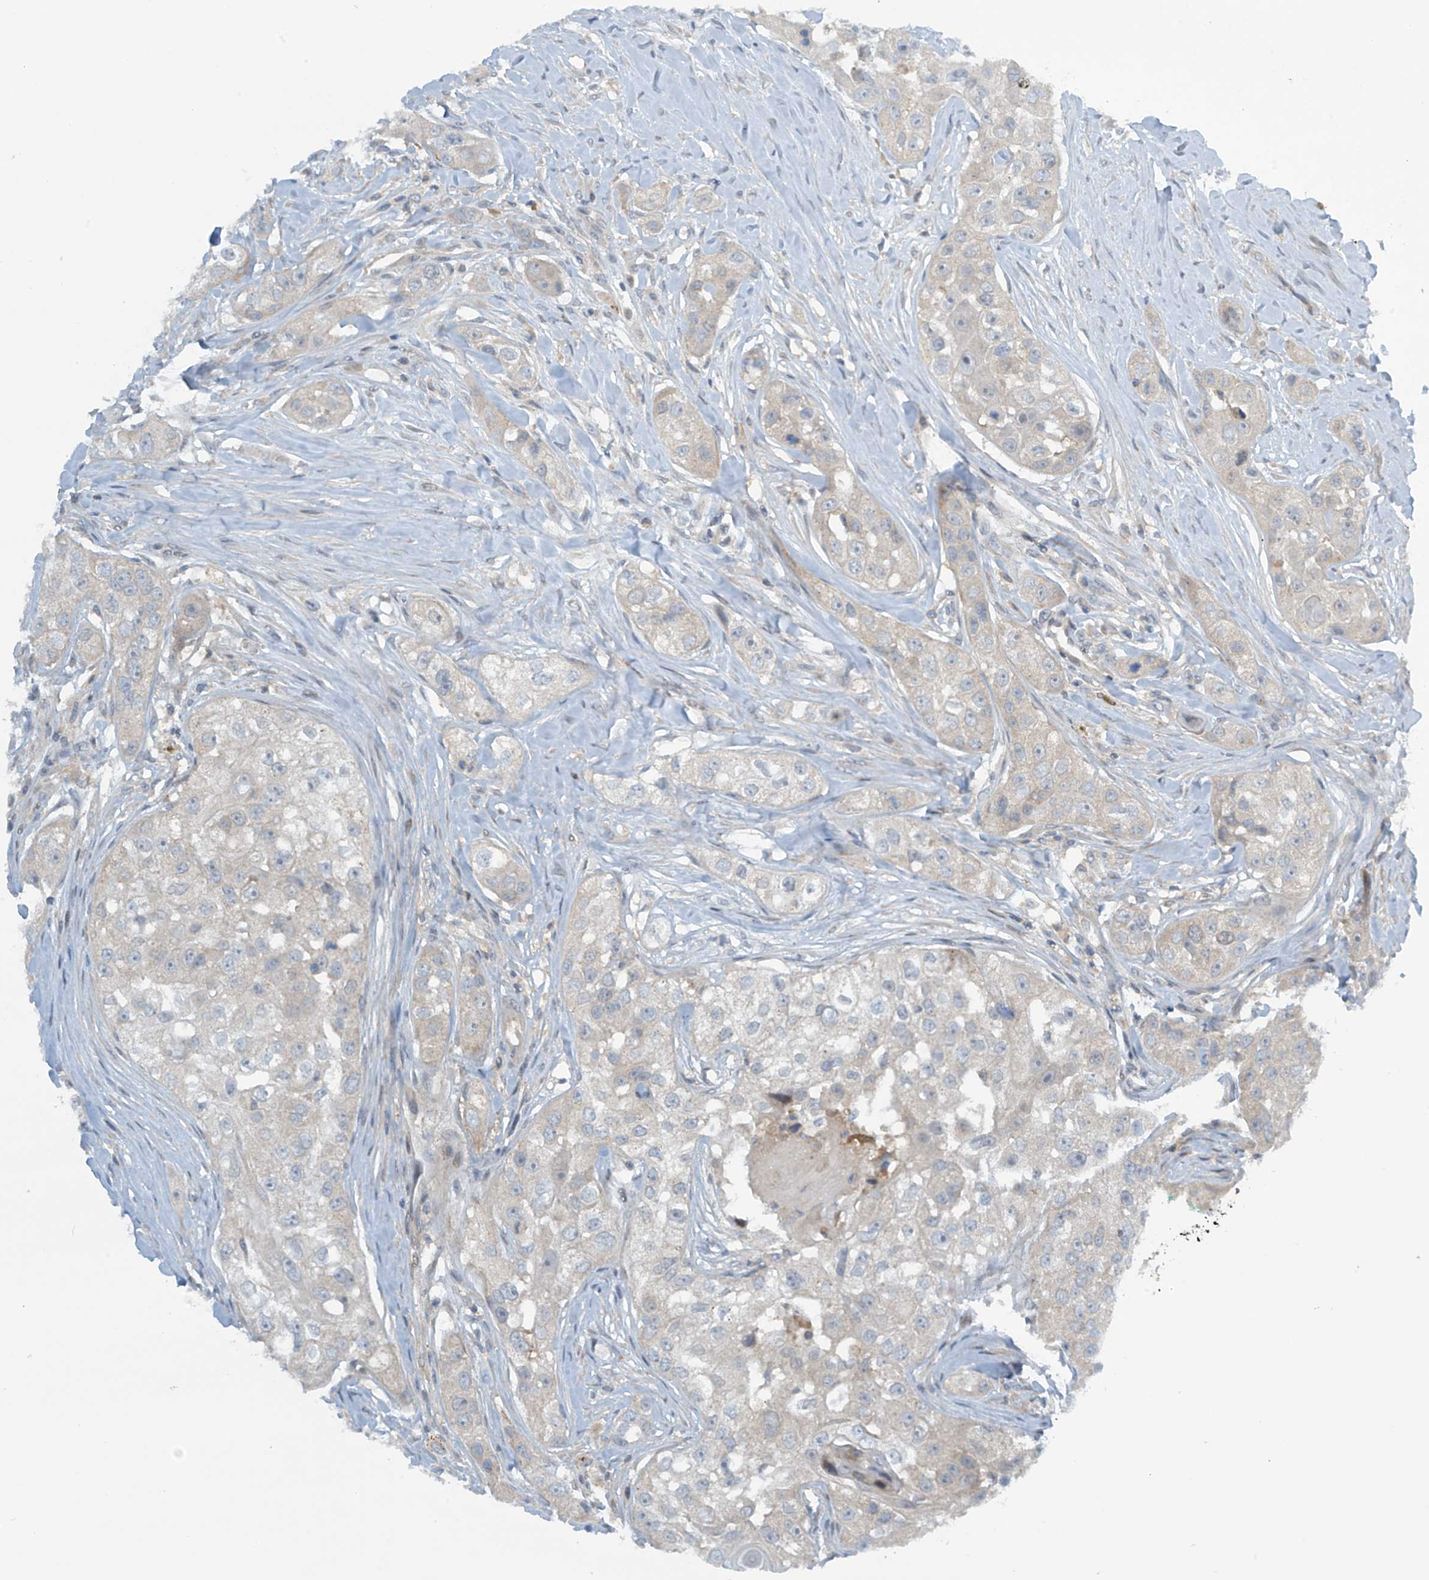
{"staining": {"intensity": "negative", "quantity": "none", "location": "none"}, "tissue": "head and neck cancer", "cell_type": "Tumor cells", "image_type": "cancer", "snomed": [{"axis": "morphology", "description": "Normal tissue, NOS"}, {"axis": "morphology", "description": "Squamous cell carcinoma, NOS"}, {"axis": "topography", "description": "Skeletal muscle"}, {"axis": "topography", "description": "Head-Neck"}], "caption": "This is an immunohistochemistry (IHC) image of human head and neck squamous cell carcinoma. There is no staining in tumor cells.", "gene": "FSD1L", "patient": {"sex": "male", "age": 51}}